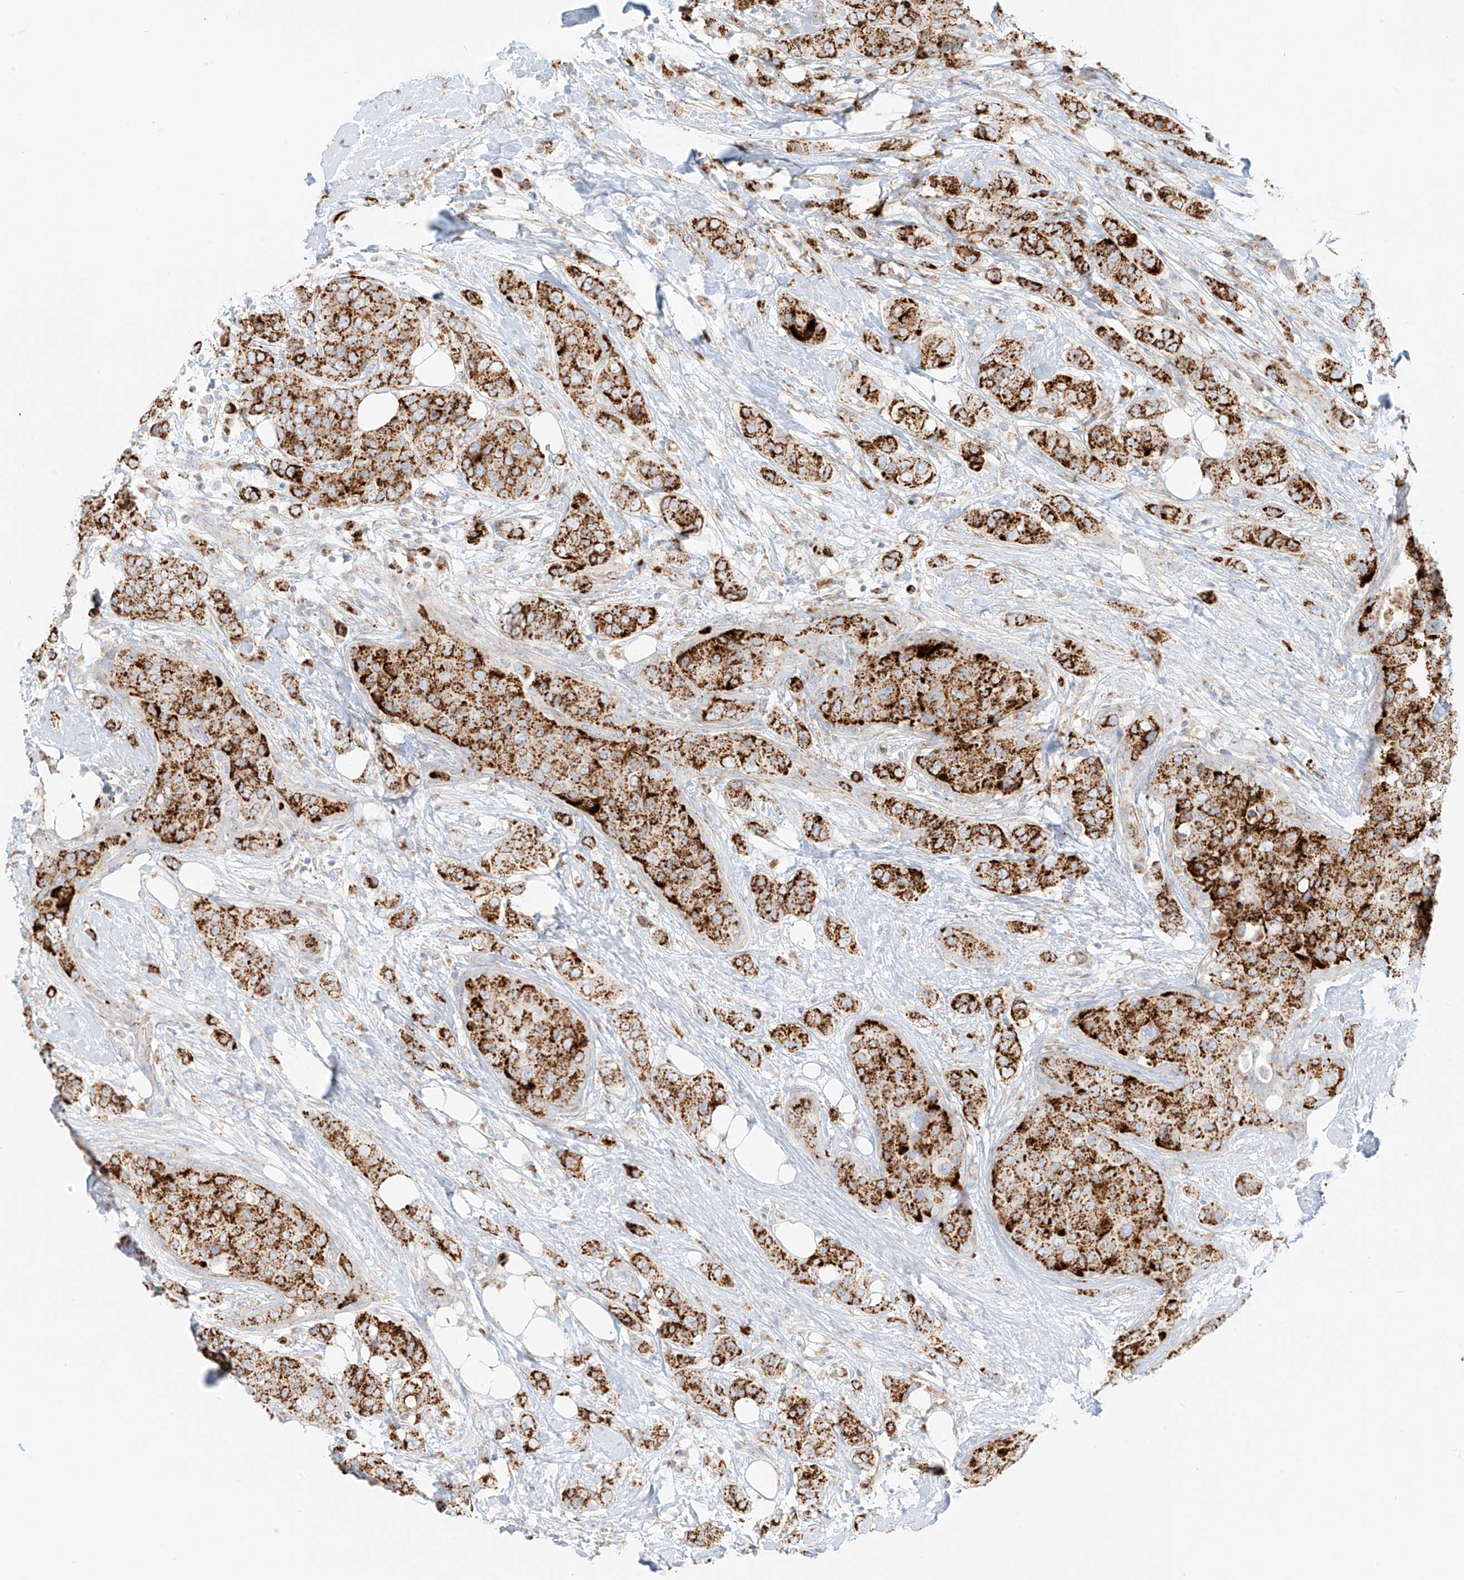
{"staining": {"intensity": "strong", "quantity": ">75%", "location": "cytoplasmic/membranous"}, "tissue": "breast cancer", "cell_type": "Tumor cells", "image_type": "cancer", "snomed": [{"axis": "morphology", "description": "Lobular carcinoma"}, {"axis": "topography", "description": "Breast"}], "caption": "Lobular carcinoma (breast) stained with a protein marker demonstrates strong staining in tumor cells.", "gene": "SLC35F6", "patient": {"sex": "female", "age": 51}}